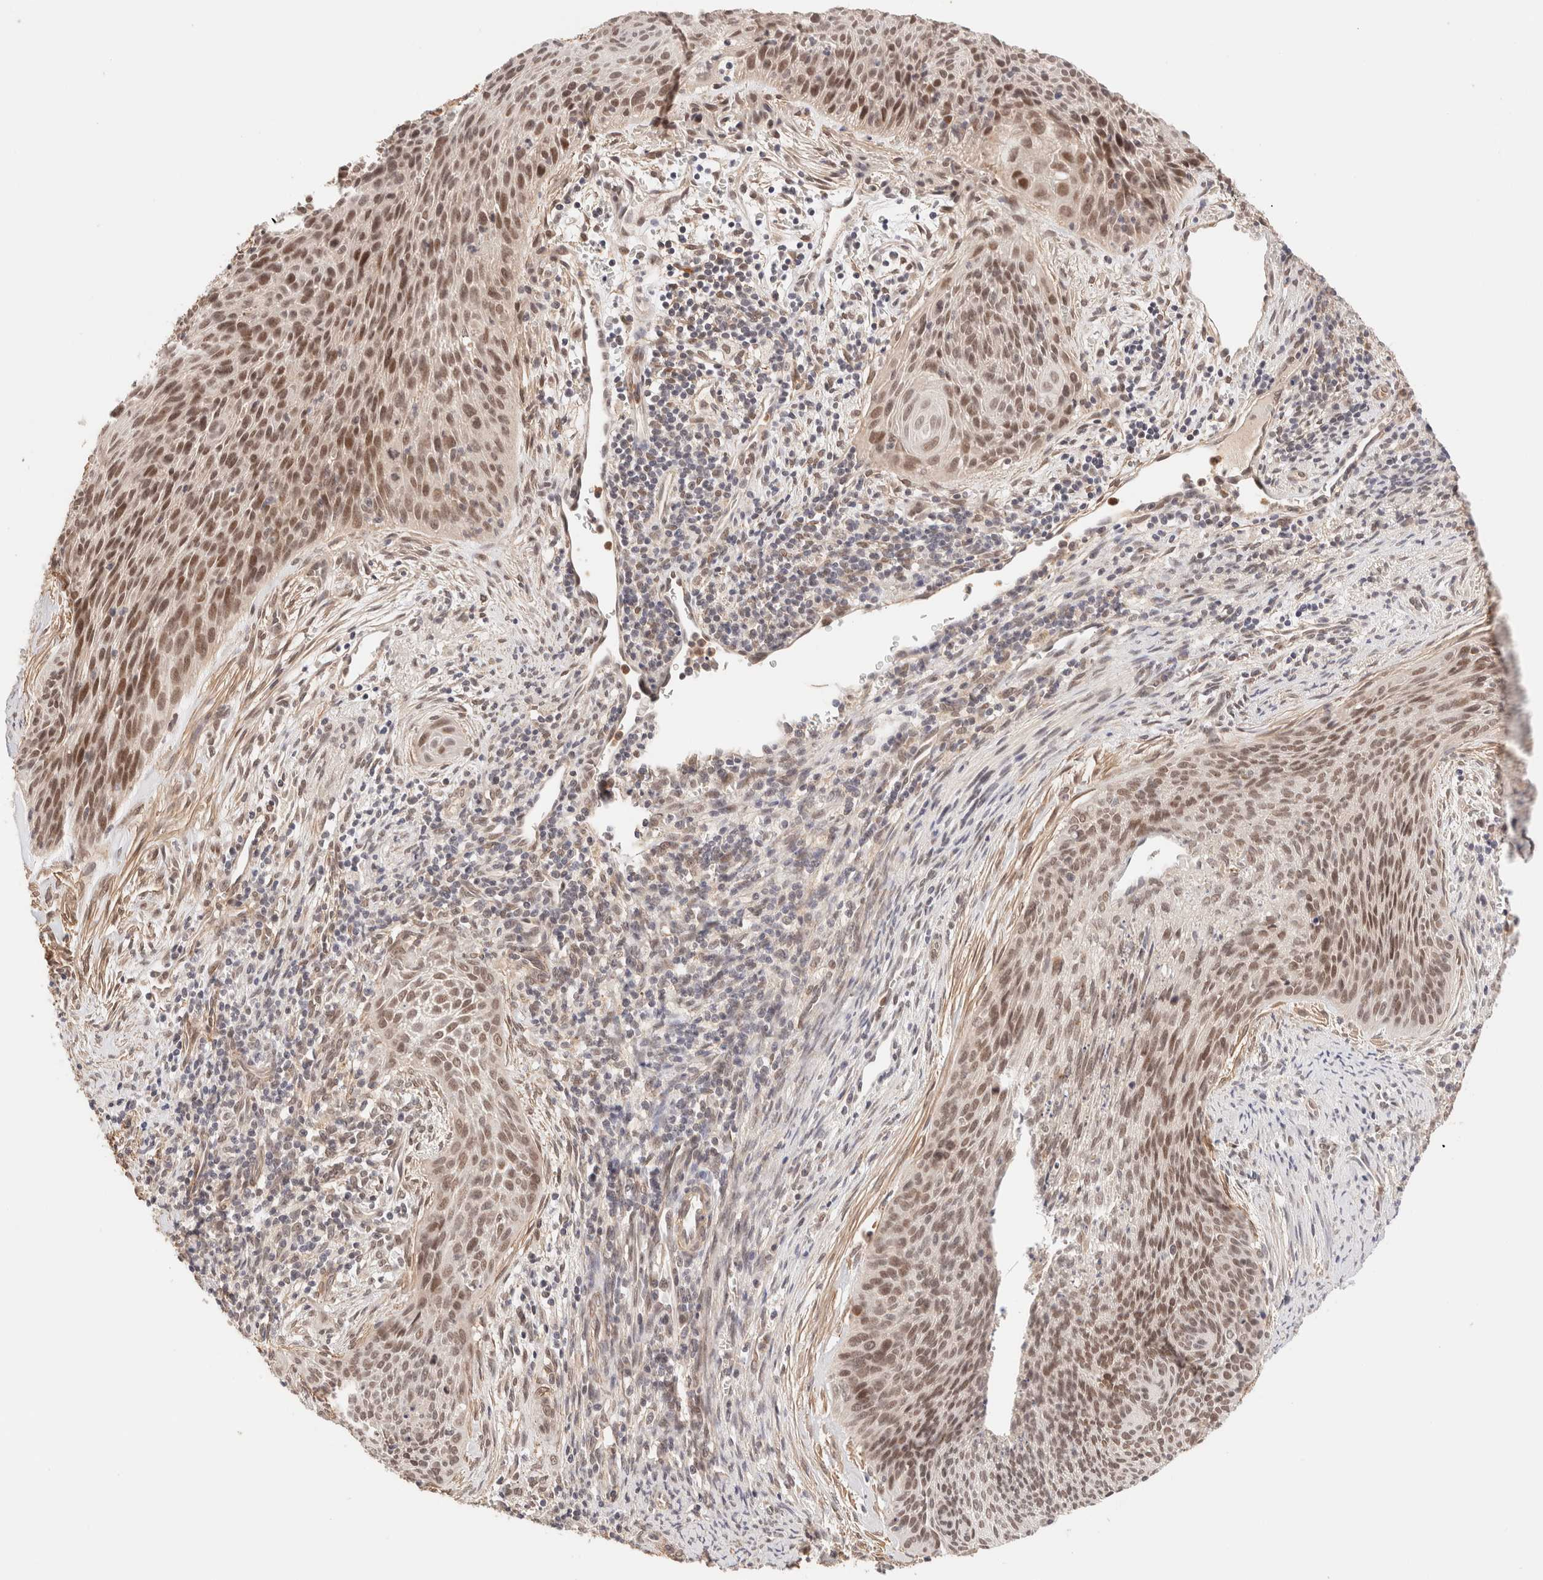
{"staining": {"intensity": "moderate", "quantity": ">75%", "location": "nuclear"}, "tissue": "cervical cancer", "cell_type": "Tumor cells", "image_type": "cancer", "snomed": [{"axis": "morphology", "description": "Squamous cell carcinoma, NOS"}, {"axis": "topography", "description": "Cervix"}], "caption": "This is a micrograph of IHC staining of cervical squamous cell carcinoma, which shows moderate staining in the nuclear of tumor cells.", "gene": "BRPF3", "patient": {"sex": "female", "age": 55}}